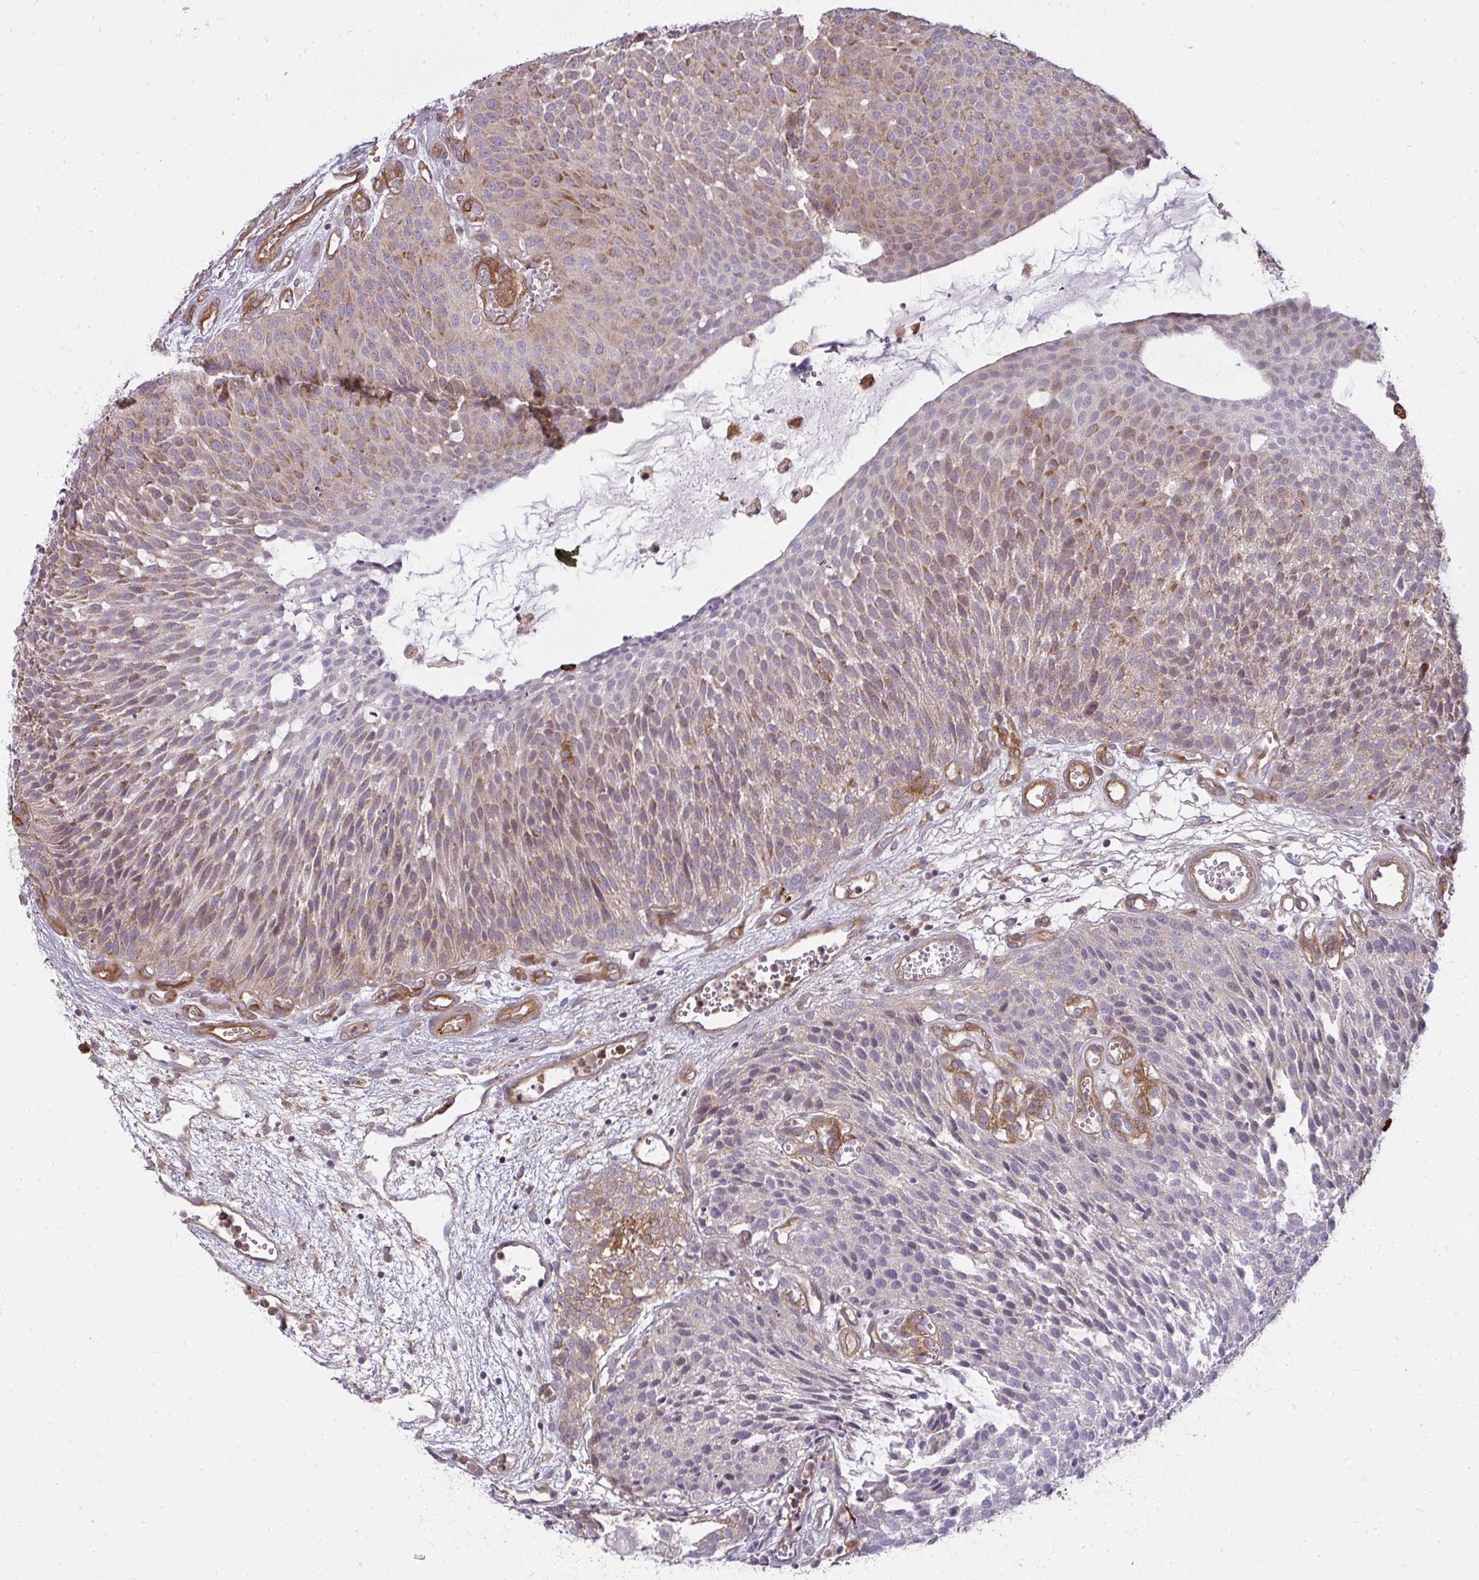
{"staining": {"intensity": "weak", "quantity": "25%-75%", "location": "cytoplasmic/membranous"}, "tissue": "urothelial cancer", "cell_type": "Tumor cells", "image_type": "cancer", "snomed": [{"axis": "morphology", "description": "Urothelial carcinoma, NOS"}, {"axis": "topography", "description": "Urinary bladder"}], "caption": "Human transitional cell carcinoma stained for a protein (brown) exhibits weak cytoplasmic/membranous positive staining in approximately 25%-75% of tumor cells.", "gene": "IFIT3", "patient": {"sex": "male", "age": 84}}